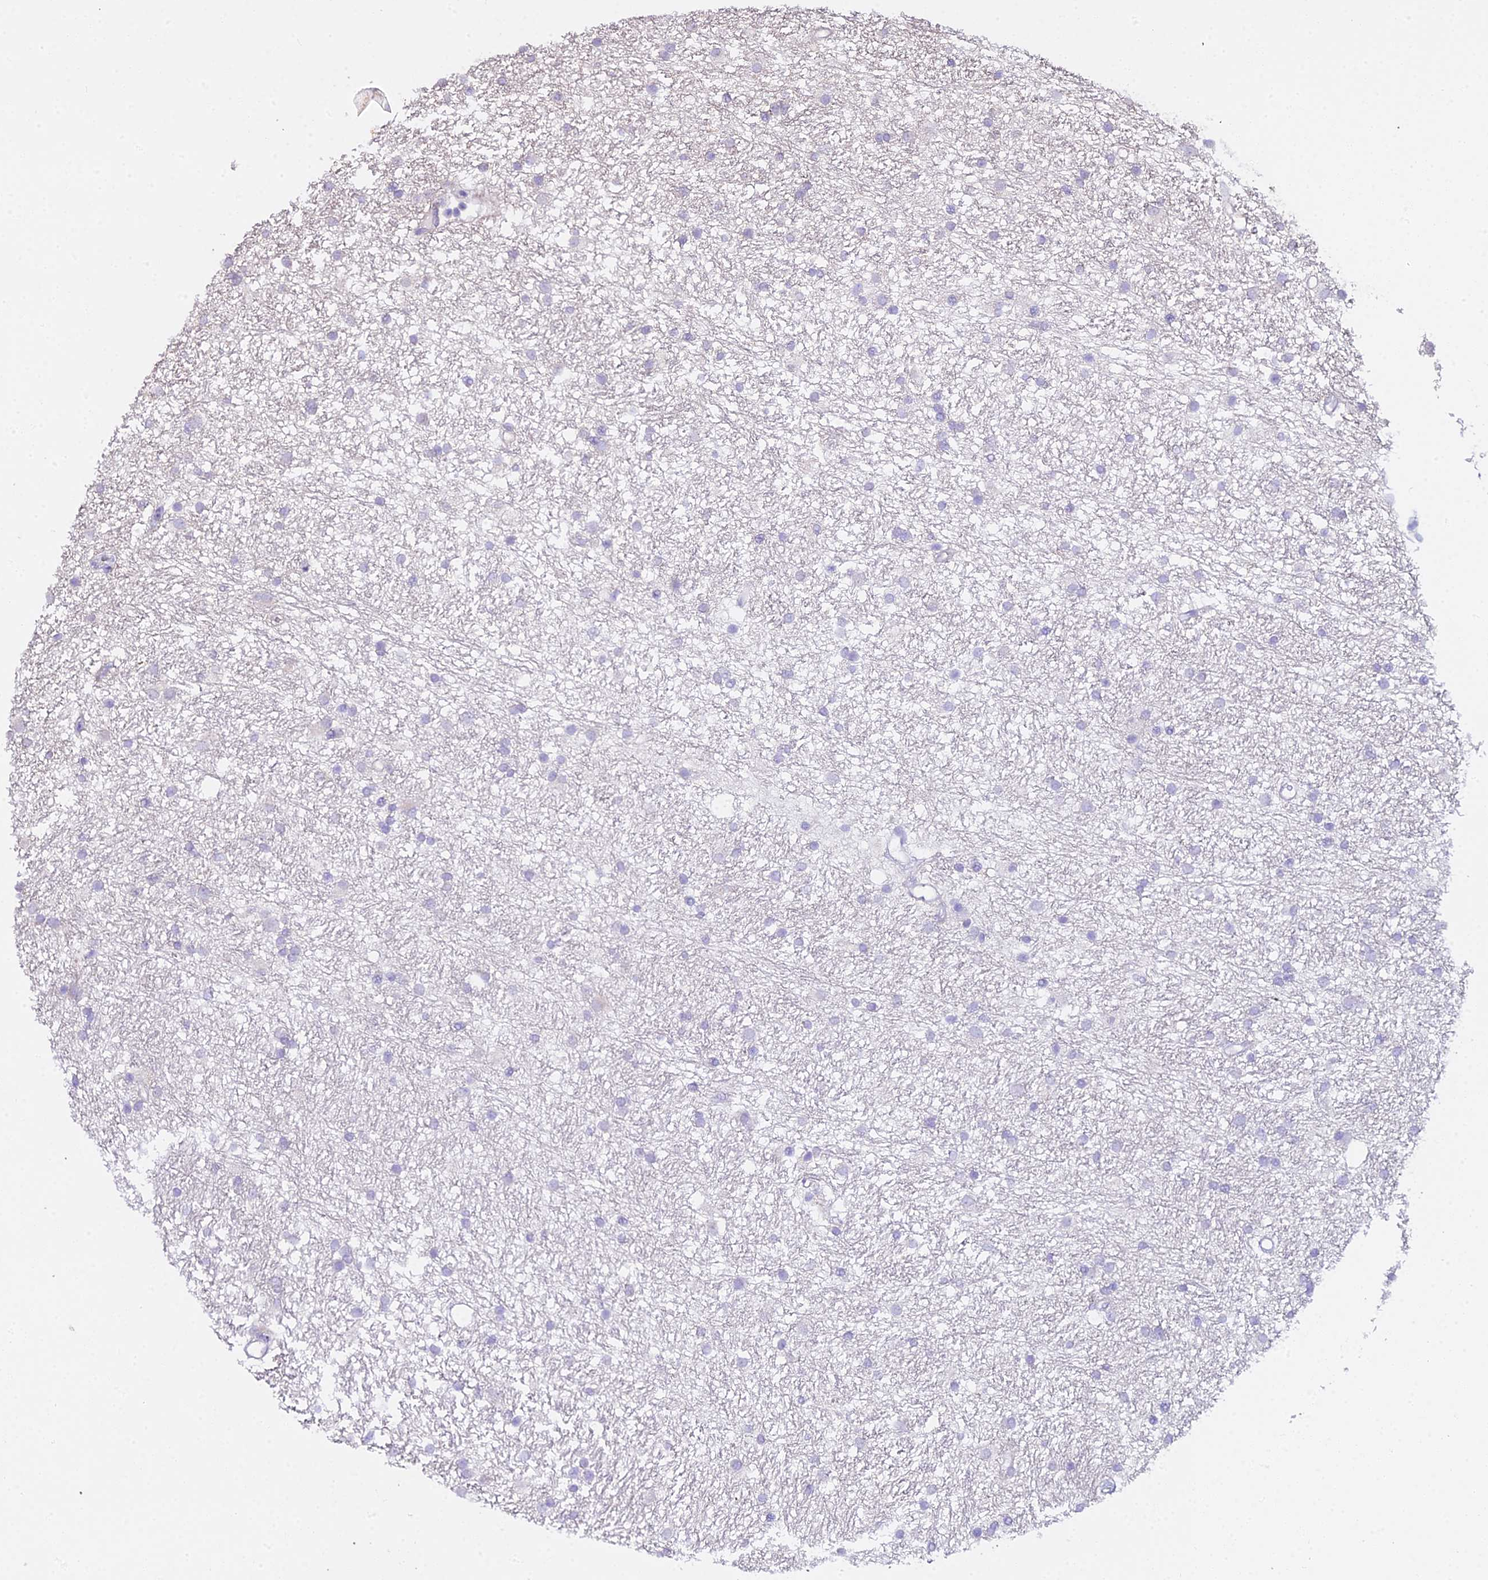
{"staining": {"intensity": "negative", "quantity": "none", "location": "none"}, "tissue": "glioma", "cell_type": "Tumor cells", "image_type": "cancer", "snomed": [{"axis": "morphology", "description": "Glioma, malignant, High grade"}, {"axis": "topography", "description": "Brain"}], "caption": "An IHC image of malignant glioma (high-grade) is shown. There is no staining in tumor cells of malignant glioma (high-grade).", "gene": "METTL13", "patient": {"sex": "male", "age": 77}}